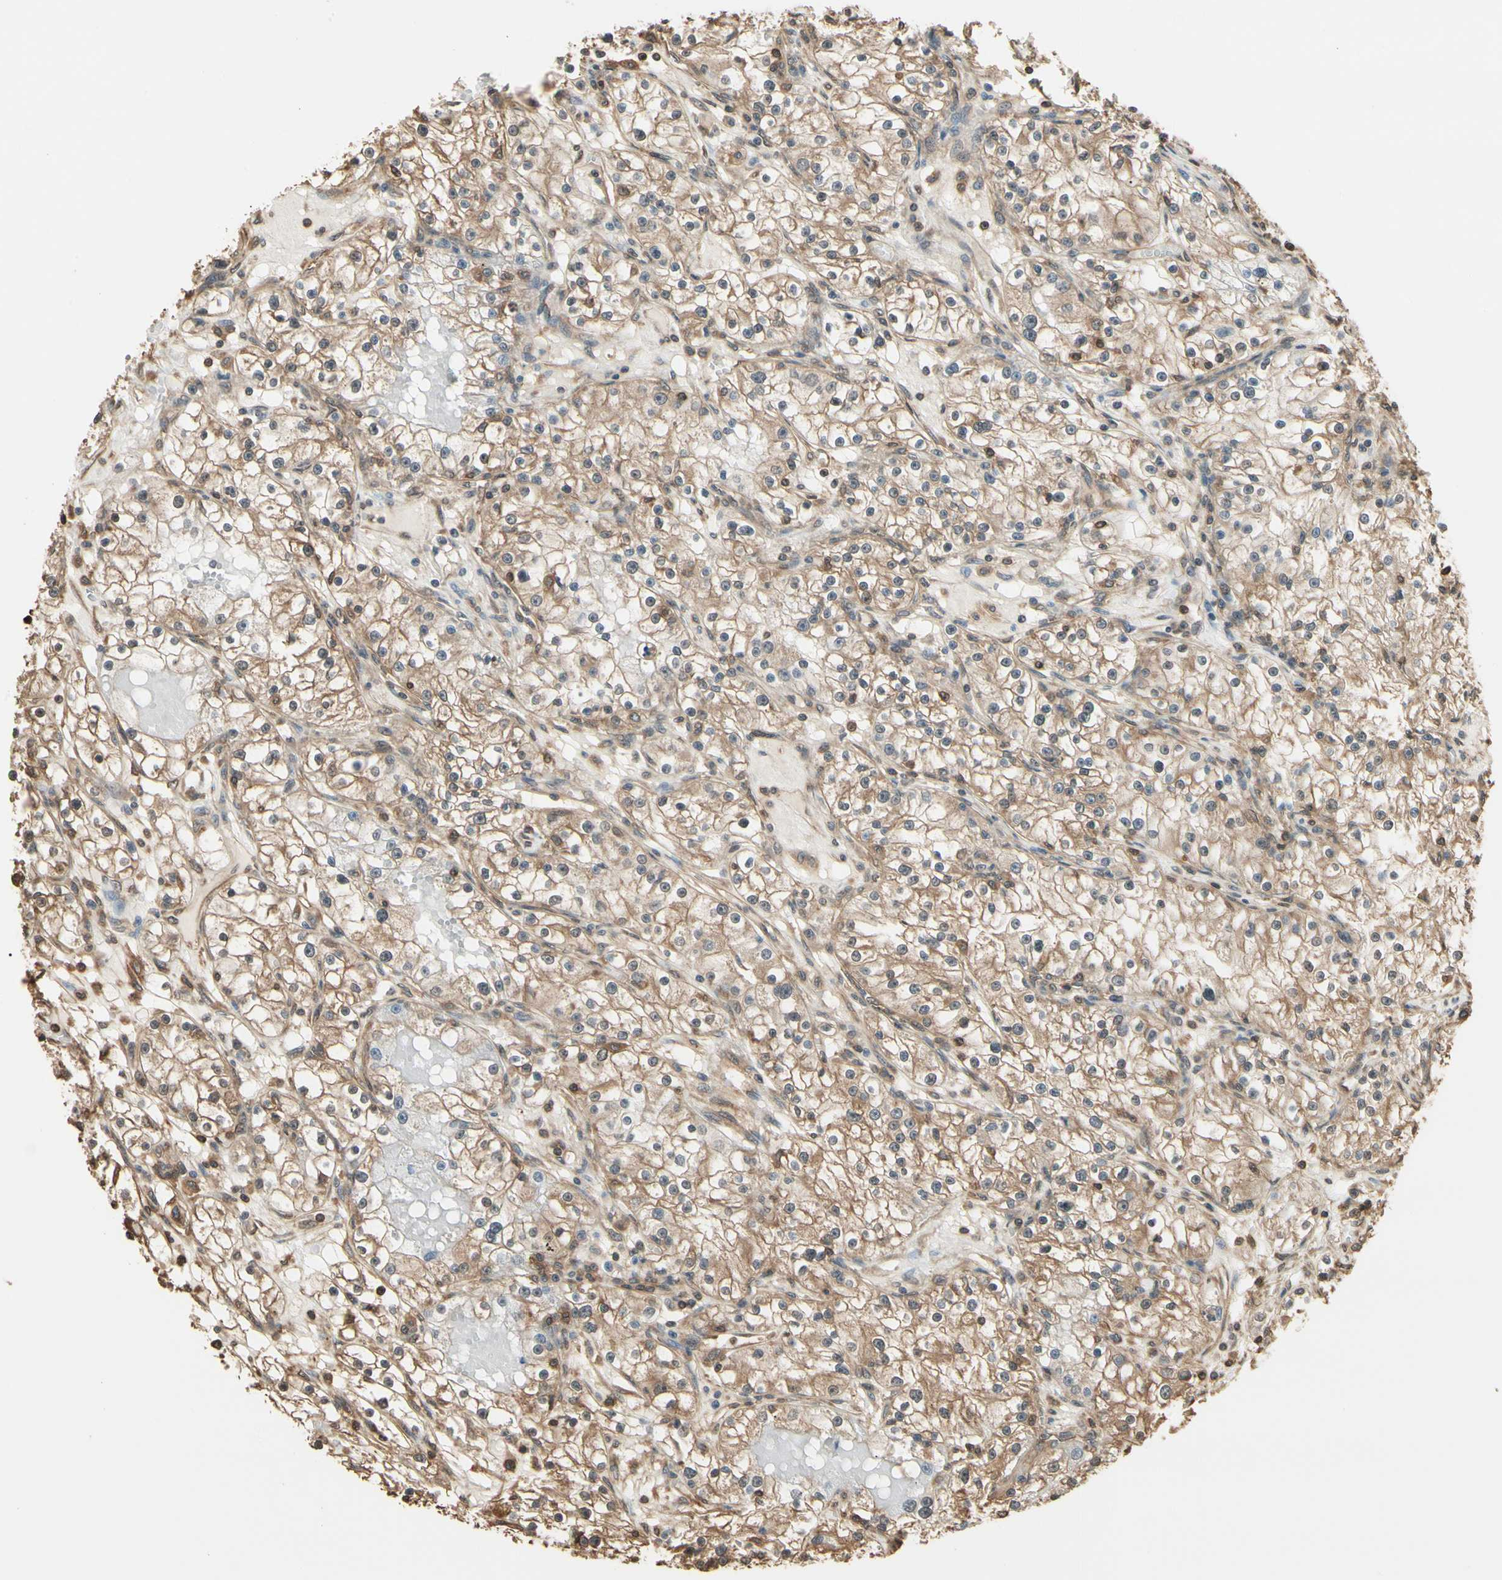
{"staining": {"intensity": "moderate", "quantity": ">75%", "location": "cytoplasmic/membranous"}, "tissue": "renal cancer", "cell_type": "Tumor cells", "image_type": "cancer", "snomed": [{"axis": "morphology", "description": "Adenocarcinoma, NOS"}, {"axis": "topography", "description": "Kidney"}], "caption": "The photomicrograph shows staining of renal cancer, revealing moderate cytoplasmic/membranous protein staining (brown color) within tumor cells. (Stains: DAB (3,3'-diaminobenzidine) in brown, nuclei in blue, Microscopy: brightfield microscopy at high magnification).", "gene": "YWHAE", "patient": {"sex": "male", "age": 56}}